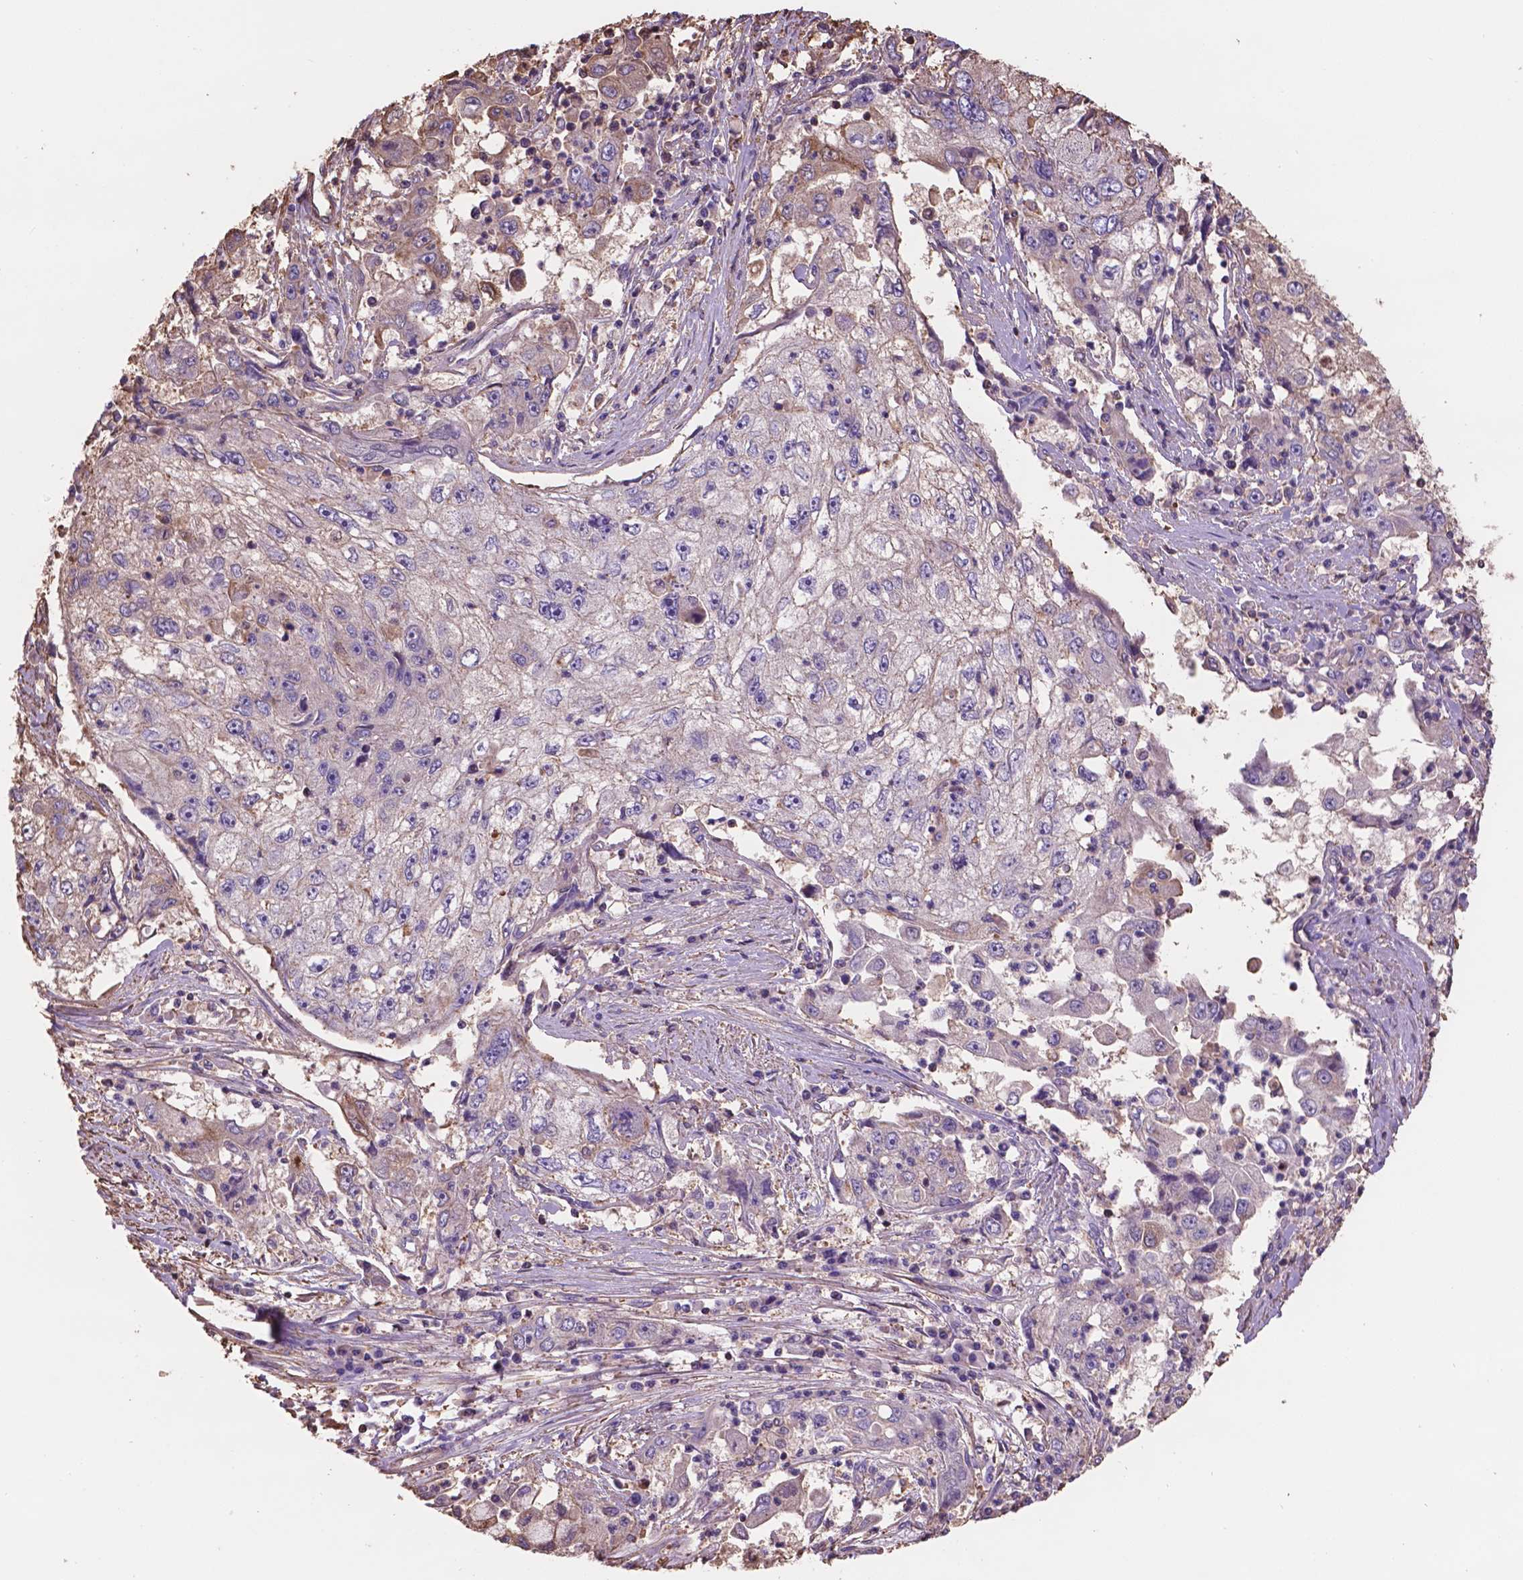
{"staining": {"intensity": "moderate", "quantity": "<25%", "location": "cytoplasmic/membranous"}, "tissue": "cervical cancer", "cell_type": "Tumor cells", "image_type": "cancer", "snomed": [{"axis": "morphology", "description": "Squamous cell carcinoma, NOS"}, {"axis": "topography", "description": "Cervix"}], "caption": "Immunohistochemical staining of human cervical cancer (squamous cell carcinoma) shows low levels of moderate cytoplasmic/membranous positivity in about <25% of tumor cells.", "gene": "NIPA2", "patient": {"sex": "female", "age": 36}}